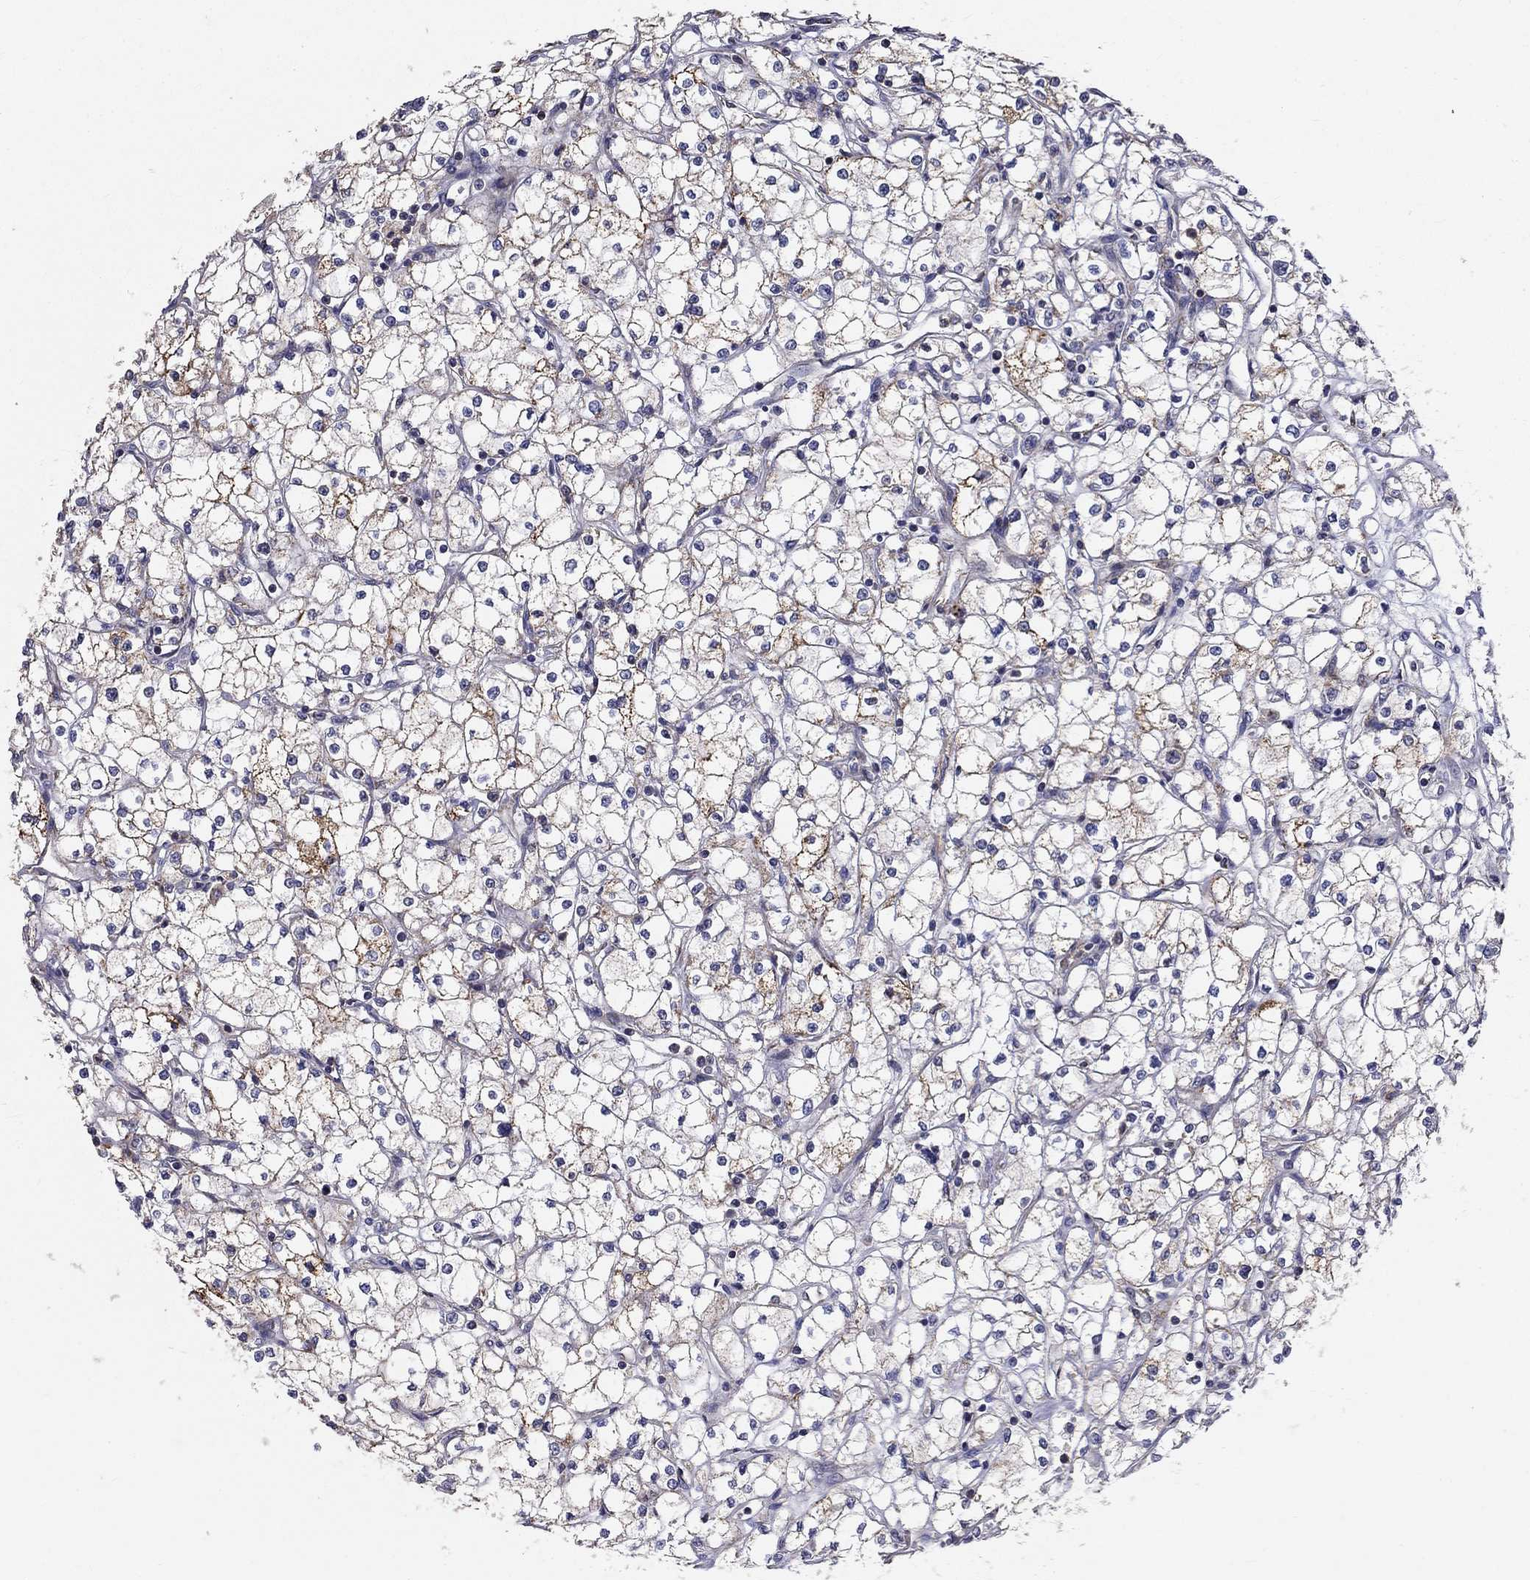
{"staining": {"intensity": "moderate", "quantity": "<25%", "location": "cytoplasmic/membranous"}, "tissue": "renal cancer", "cell_type": "Tumor cells", "image_type": "cancer", "snomed": [{"axis": "morphology", "description": "Adenocarcinoma, NOS"}, {"axis": "topography", "description": "Kidney"}], "caption": "IHC histopathology image of neoplastic tissue: human adenocarcinoma (renal) stained using immunohistochemistry (IHC) displays low levels of moderate protein expression localized specifically in the cytoplasmic/membranous of tumor cells, appearing as a cytoplasmic/membranous brown color.", "gene": "ALDH4A1", "patient": {"sex": "male", "age": 67}}